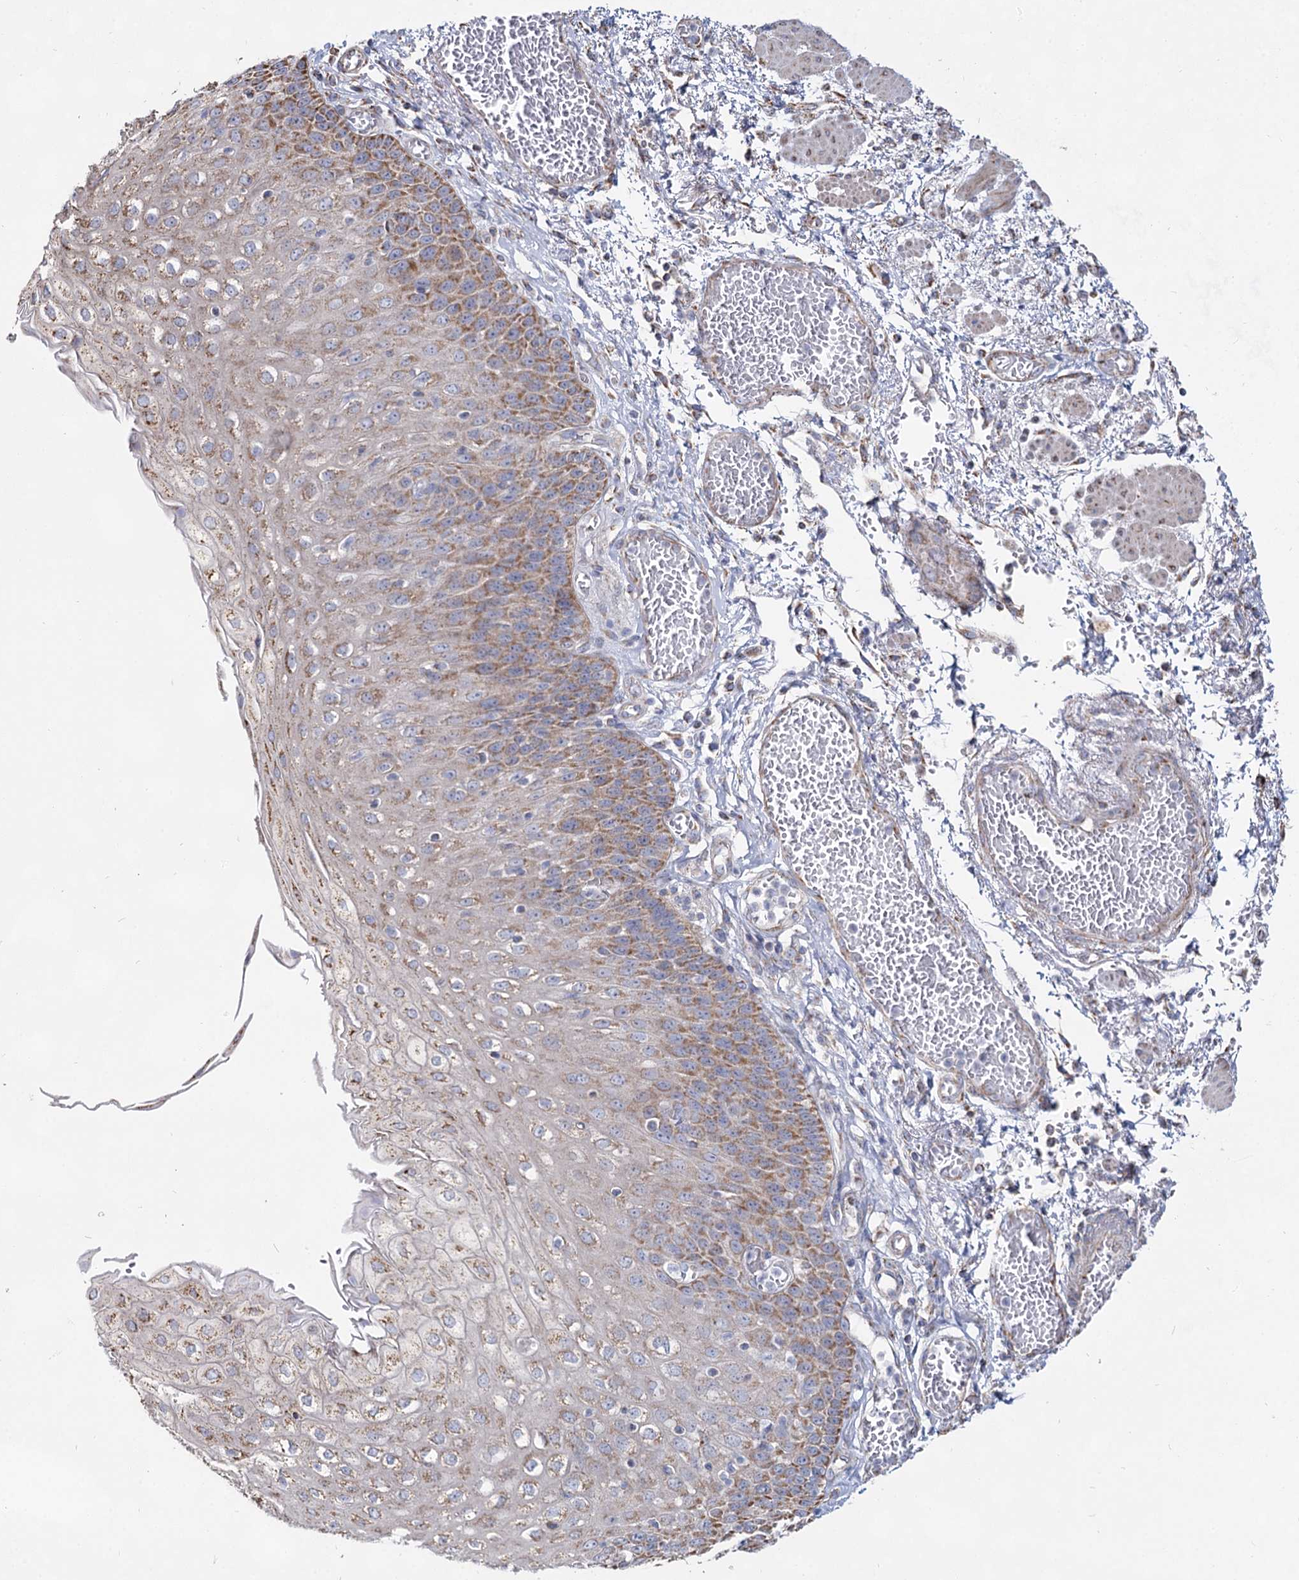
{"staining": {"intensity": "moderate", "quantity": "25%-75%", "location": "cytoplasmic/membranous"}, "tissue": "esophagus", "cell_type": "Squamous epithelial cells", "image_type": "normal", "snomed": [{"axis": "morphology", "description": "Normal tissue, NOS"}, {"axis": "topography", "description": "Esophagus"}], "caption": "Immunohistochemistry (IHC) of unremarkable esophagus exhibits medium levels of moderate cytoplasmic/membranous positivity in about 25%-75% of squamous epithelial cells.", "gene": "CCDC73", "patient": {"sex": "male", "age": 81}}